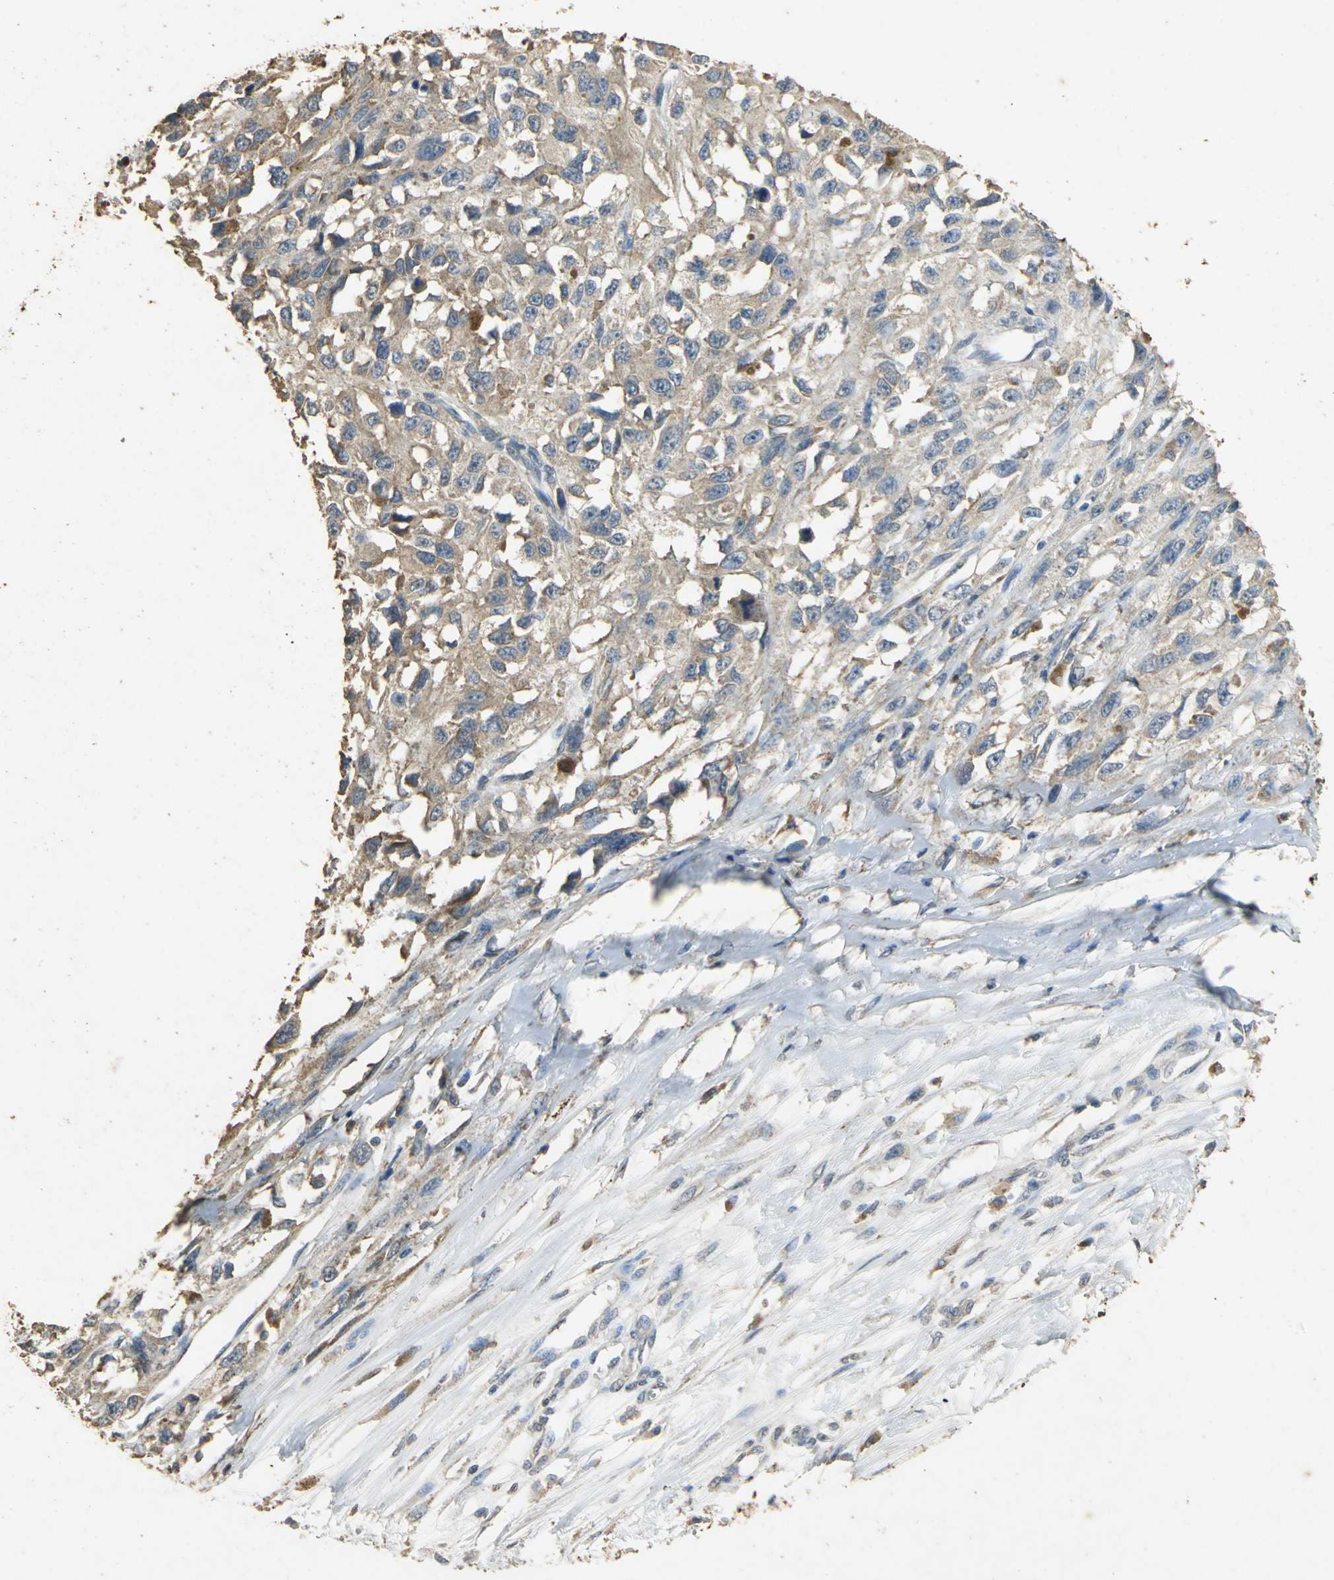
{"staining": {"intensity": "moderate", "quantity": ">75%", "location": "cytoplasmic/membranous"}, "tissue": "melanoma", "cell_type": "Tumor cells", "image_type": "cancer", "snomed": [{"axis": "morphology", "description": "Malignant melanoma, Metastatic site"}, {"axis": "topography", "description": "Lymph node"}], "caption": "This is a photomicrograph of IHC staining of melanoma, which shows moderate expression in the cytoplasmic/membranous of tumor cells.", "gene": "ACSL4", "patient": {"sex": "male", "age": 59}}